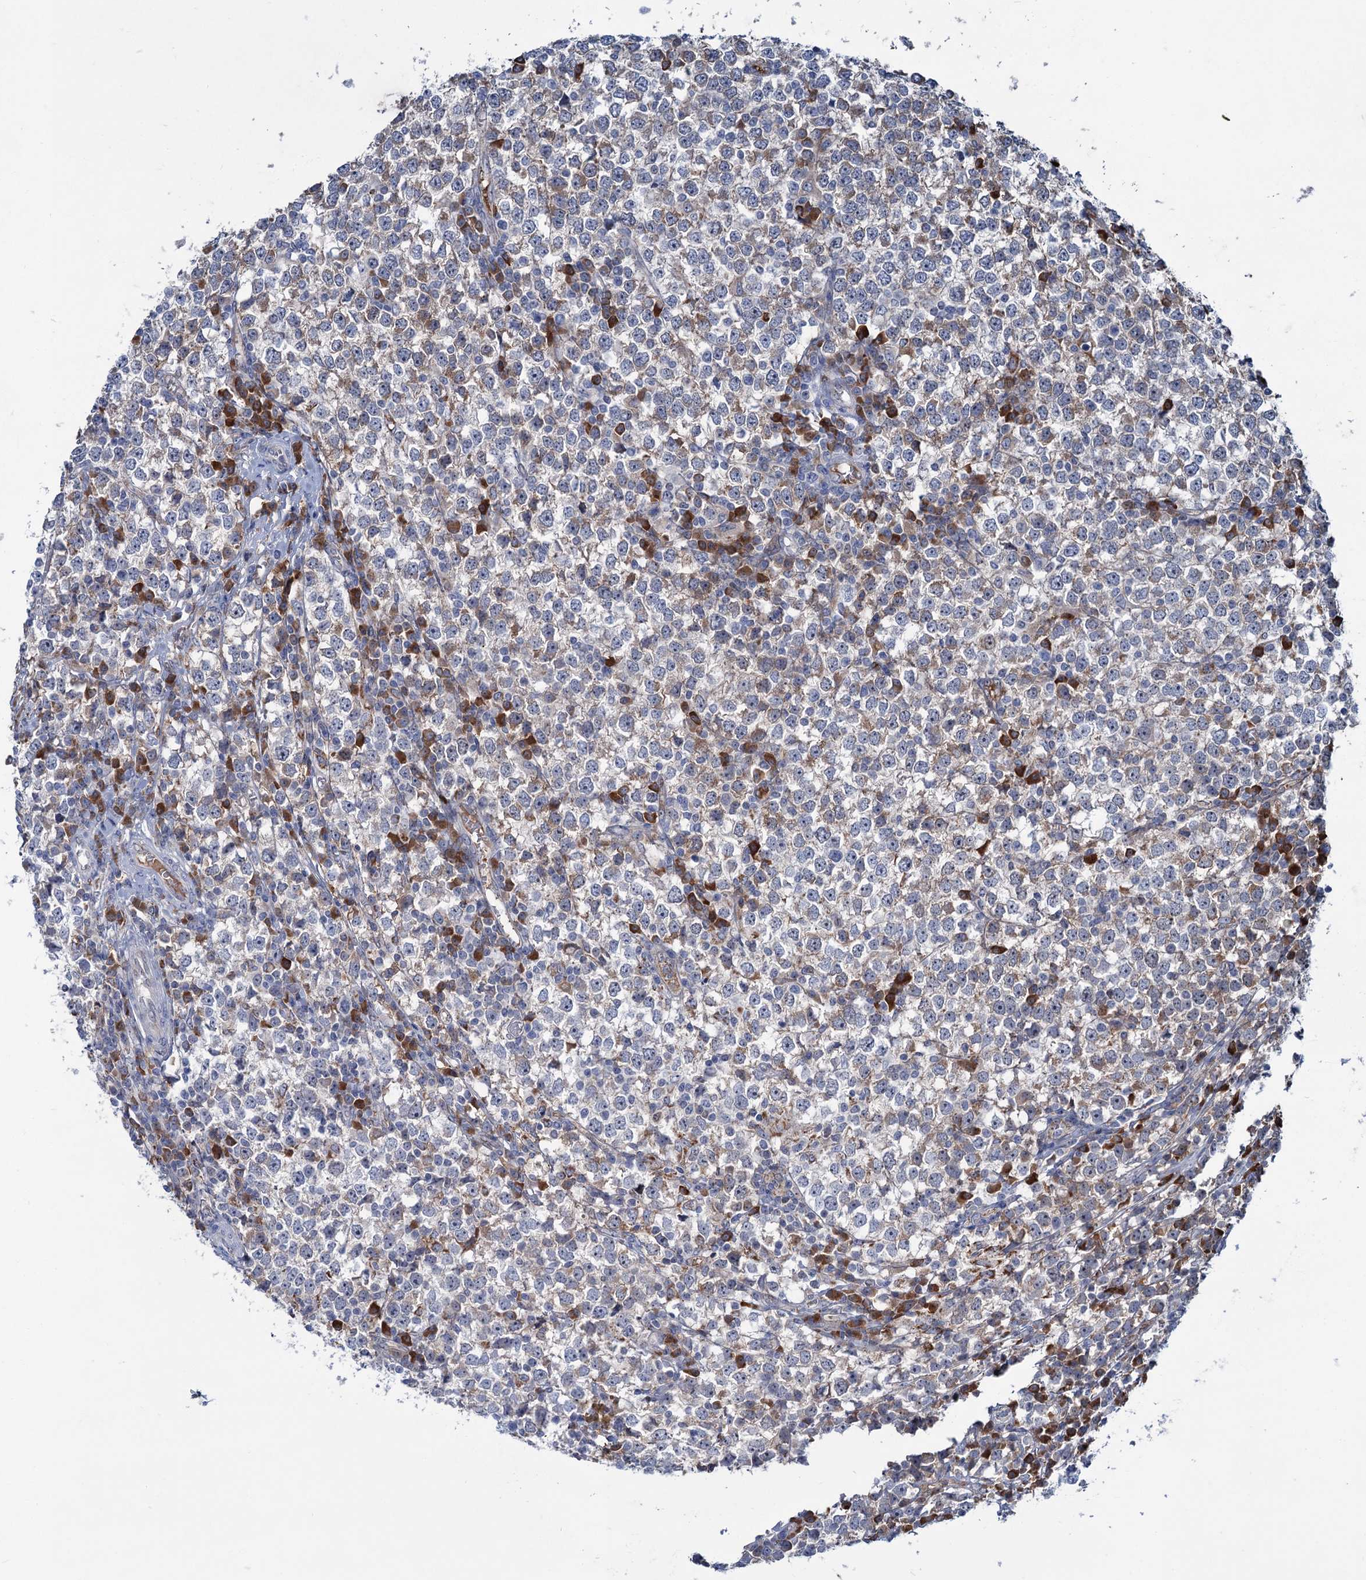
{"staining": {"intensity": "moderate", "quantity": "<25%", "location": "cytoplasmic/membranous"}, "tissue": "testis cancer", "cell_type": "Tumor cells", "image_type": "cancer", "snomed": [{"axis": "morphology", "description": "Seminoma, NOS"}, {"axis": "topography", "description": "Testis"}], "caption": "Human testis cancer stained for a protein (brown) reveals moderate cytoplasmic/membranous positive expression in about <25% of tumor cells.", "gene": "LPIN1", "patient": {"sex": "male", "age": 65}}